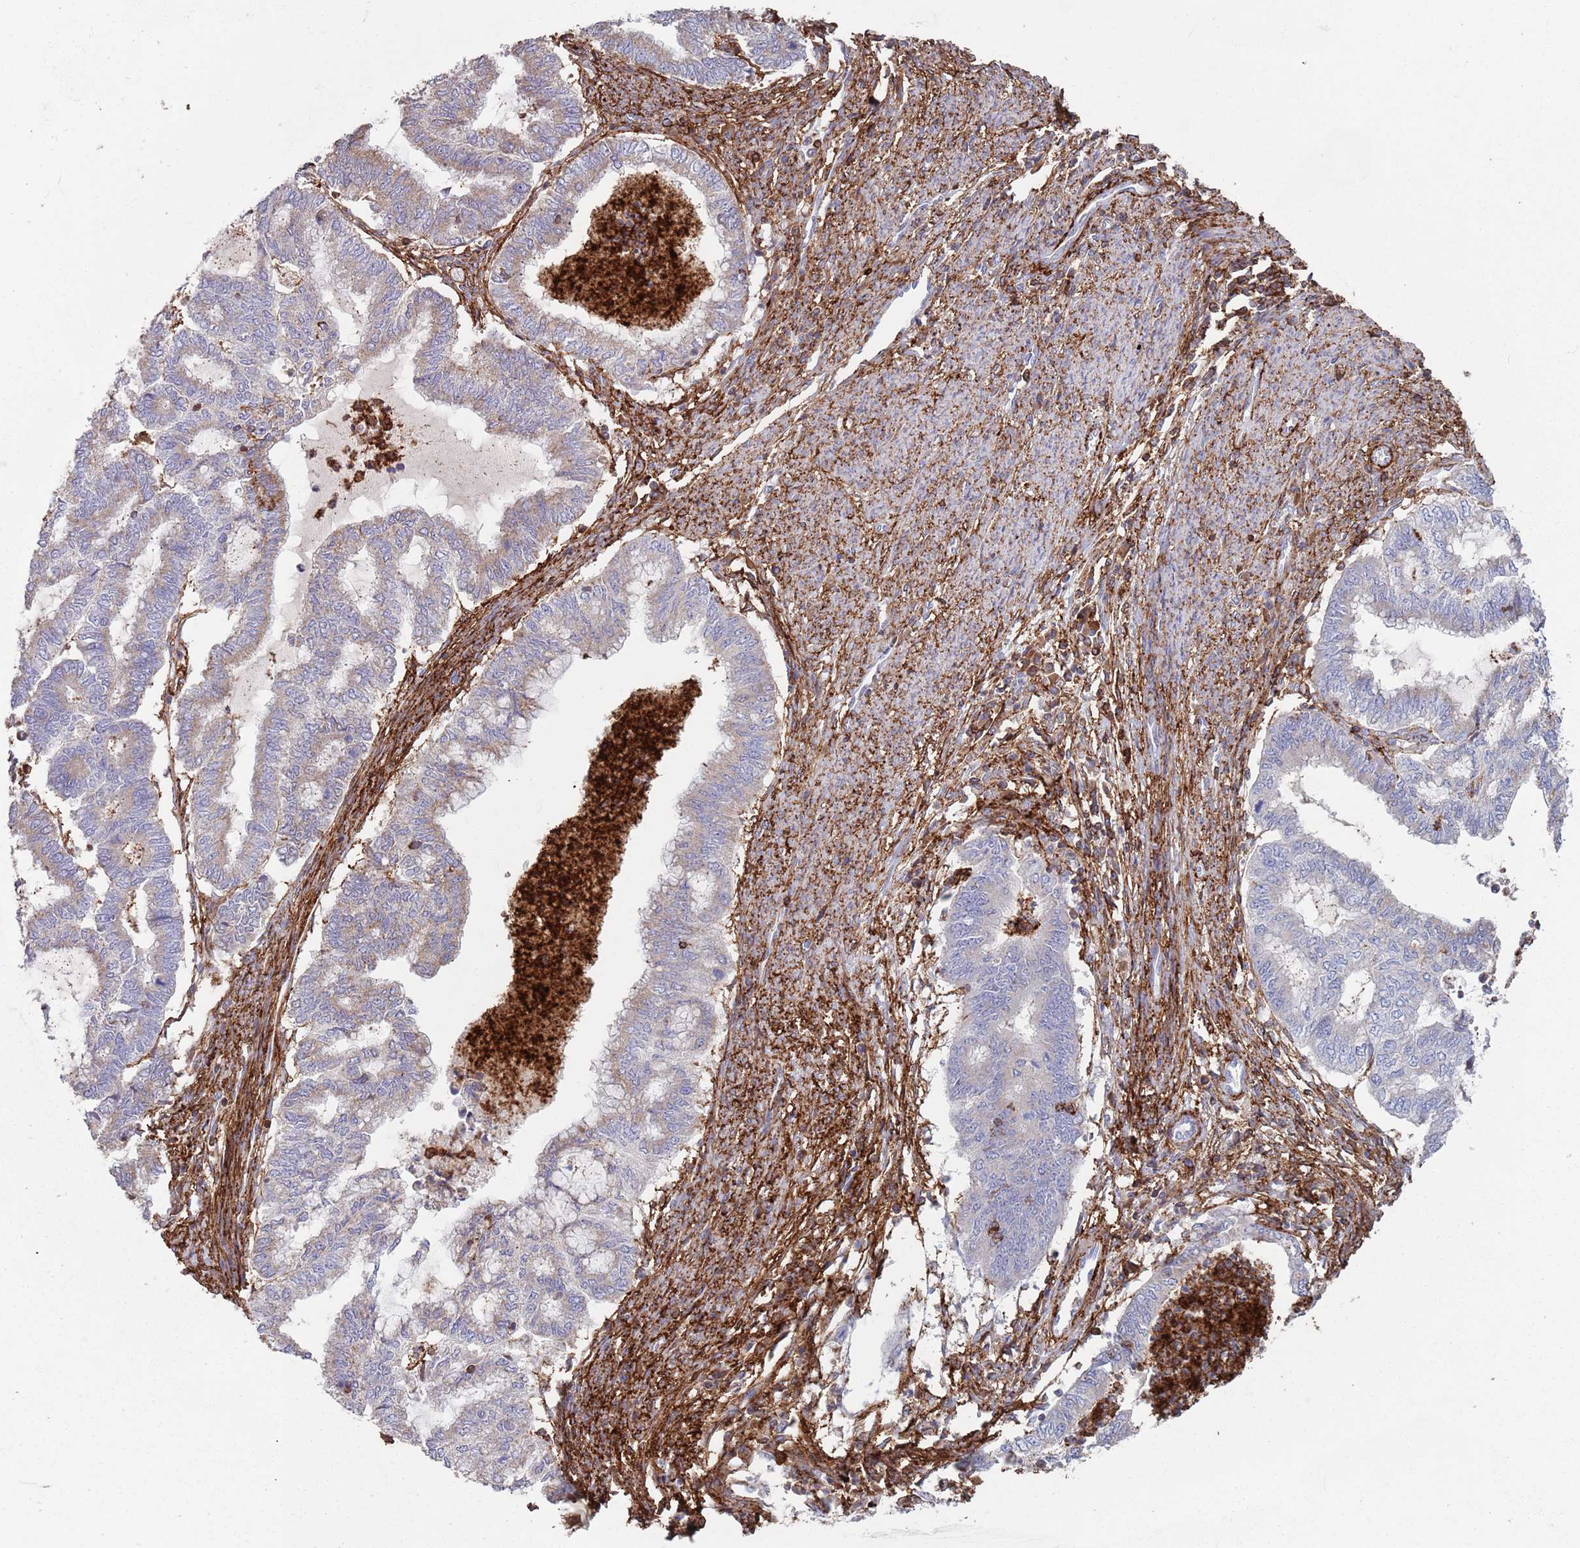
{"staining": {"intensity": "weak", "quantity": "25%-75%", "location": "cytoplasmic/membranous"}, "tissue": "endometrial cancer", "cell_type": "Tumor cells", "image_type": "cancer", "snomed": [{"axis": "morphology", "description": "Adenocarcinoma, NOS"}, {"axis": "topography", "description": "Endometrium"}], "caption": "Endometrial adenocarcinoma stained for a protein demonstrates weak cytoplasmic/membranous positivity in tumor cells.", "gene": "RNF144A", "patient": {"sex": "female", "age": 79}}